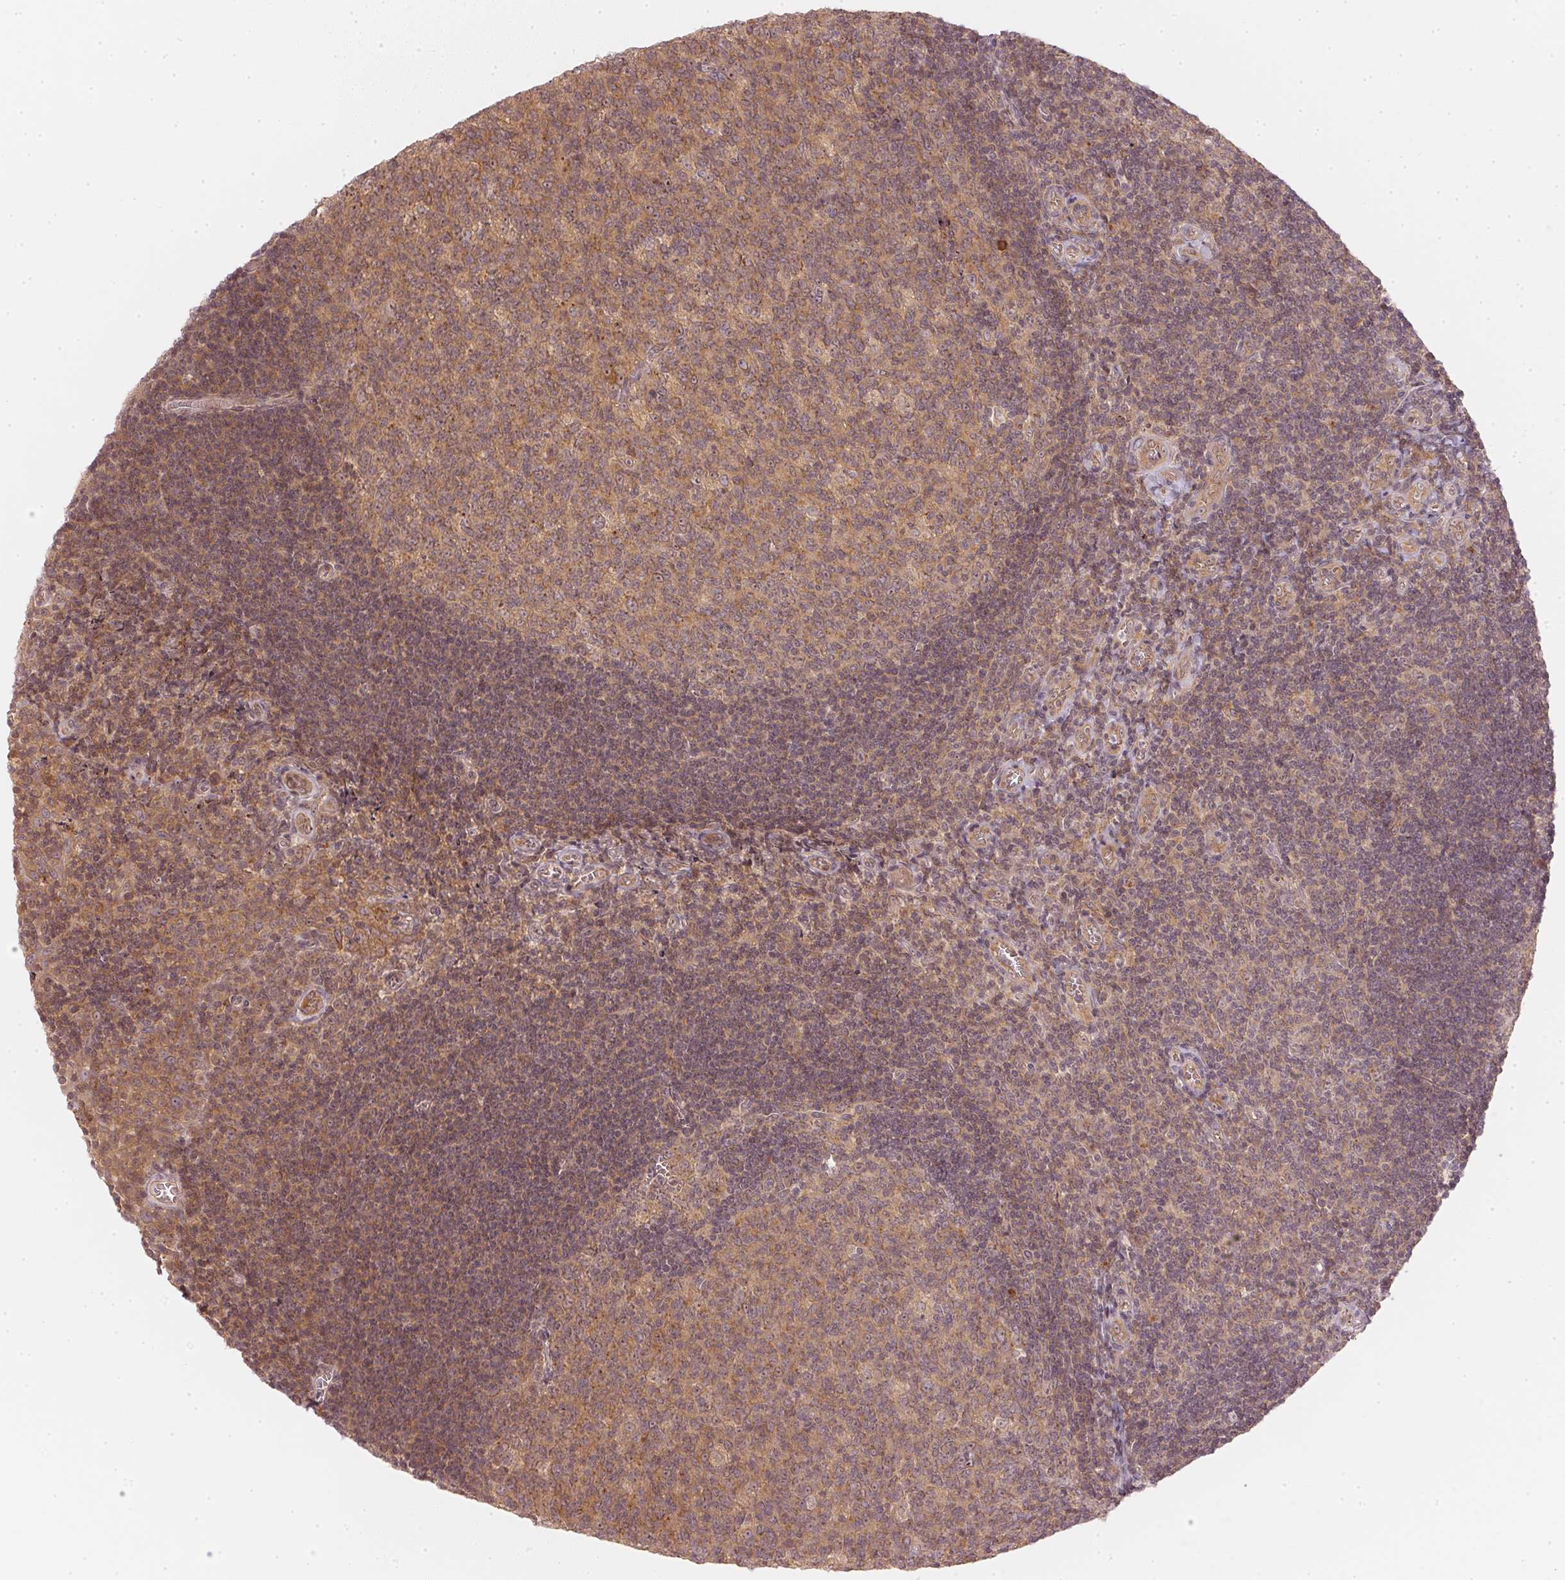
{"staining": {"intensity": "moderate", "quantity": ">75%", "location": "cytoplasmic/membranous"}, "tissue": "tonsil", "cell_type": "Germinal center cells", "image_type": "normal", "snomed": [{"axis": "morphology", "description": "Normal tissue, NOS"}, {"axis": "morphology", "description": "Inflammation, NOS"}, {"axis": "topography", "description": "Tonsil"}], "caption": "Immunohistochemical staining of benign human tonsil shows >75% levels of moderate cytoplasmic/membranous protein expression in about >75% of germinal center cells. Using DAB (brown) and hematoxylin (blue) stains, captured at high magnification using brightfield microscopy.", "gene": "WDR54", "patient": {"sex": "female", "age": 31}}